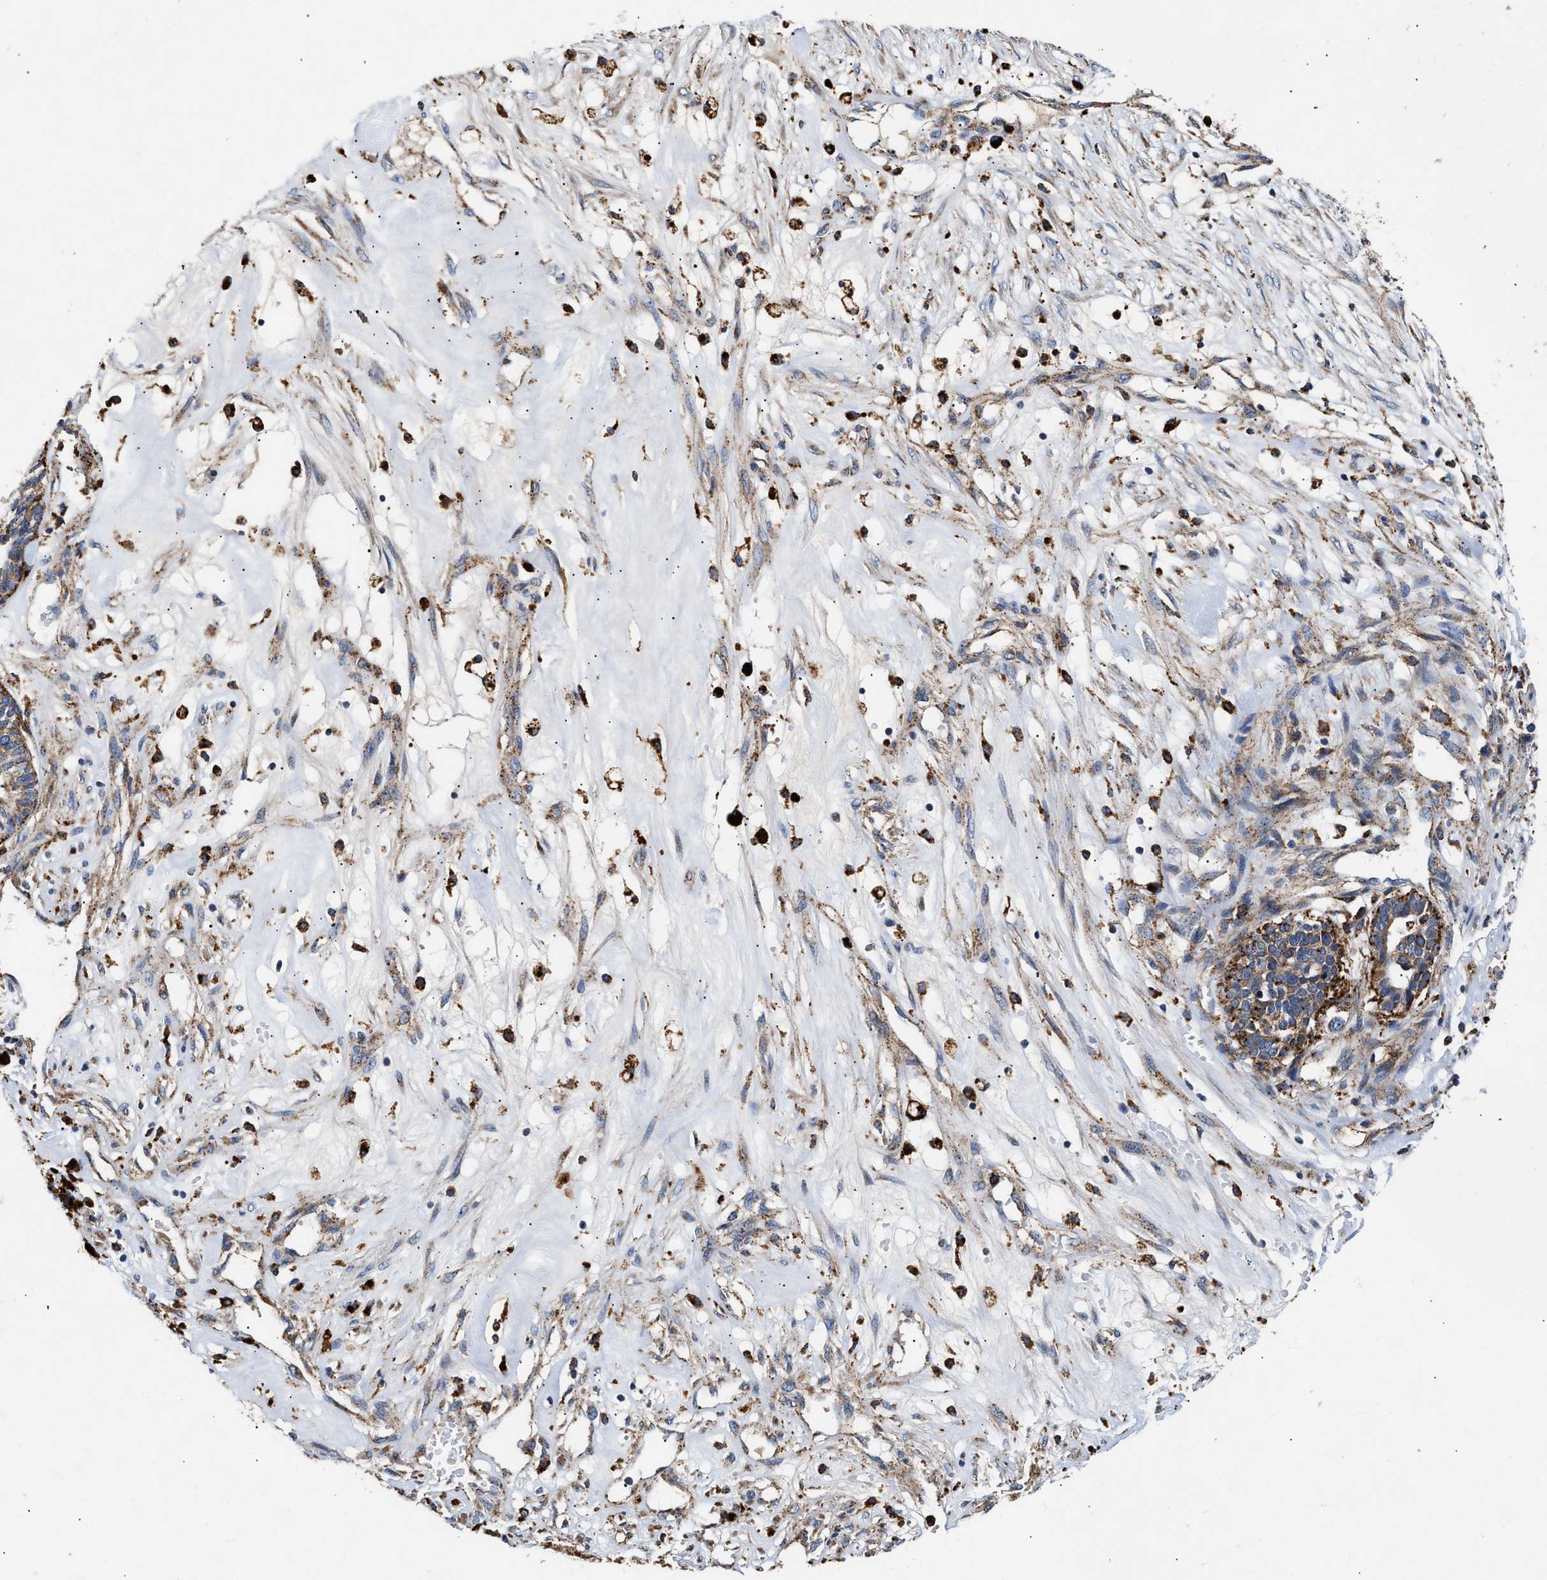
{"staining": {"intensity": "strong", "quantity": "25%-75%", "location": "cytoplasmic/membranous"}, "tissue": "ovarian cancer", "cell_type": "Tumor cells", "image_type": "cancer", "snomed": [{"axis": "morphology", "description": "Cystadenocarcinoma, serous, NOS"}, {"axis": "topography", "description": "Ovary"}], "caption": "This micrograph reveals ovarian cancer (serous cystadenocarcinoma) stained with IHC to label a protein in brown. The cytoplasmic/membranous of tumor cells show strong positivity for the protein. Nuclei are counter-stained blue.", "gene": "CCDC146", "patient": {"sex": "female", "age": 59}}